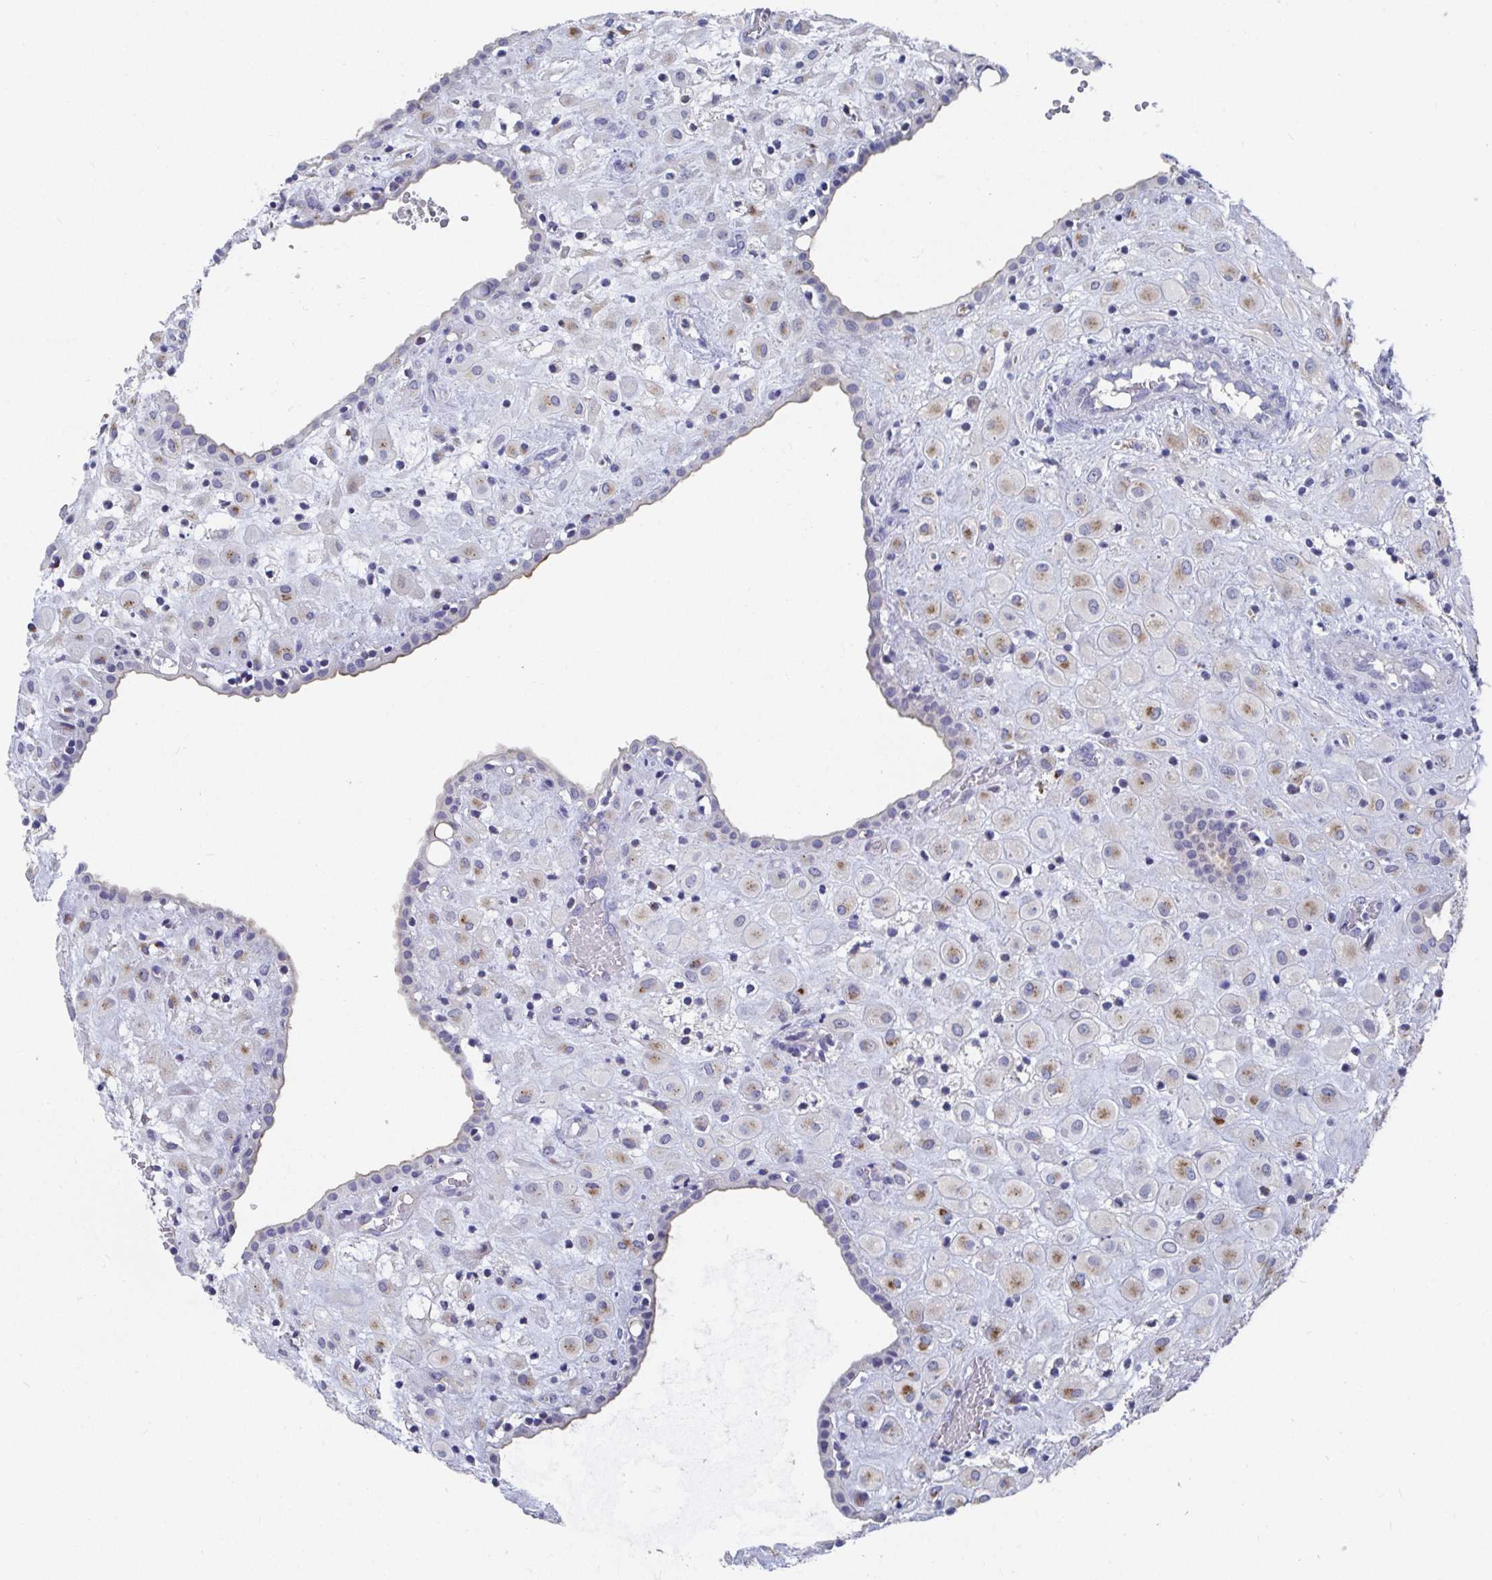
{"staining": {"intensity": "moderate", "quantity": "25%-75%", "location": "cytoplasmic/membranous"}, "tissue": "placenta", "cell_type": "Decidual cells", "image_type": "normal", "snomed": [{"axis": "morphology", "description": "Normal tissue, NOS"}, {"axis": "topography", "description": "Placenta"}], "caption": "IHC (DAB) staining of normal human placenta displays moderate cytoplasmic/membranous protein staining in about 25%-75% of decidual cells.", "gene": "TAS2R39", "patient": {"sex": "female", "age": 24}}